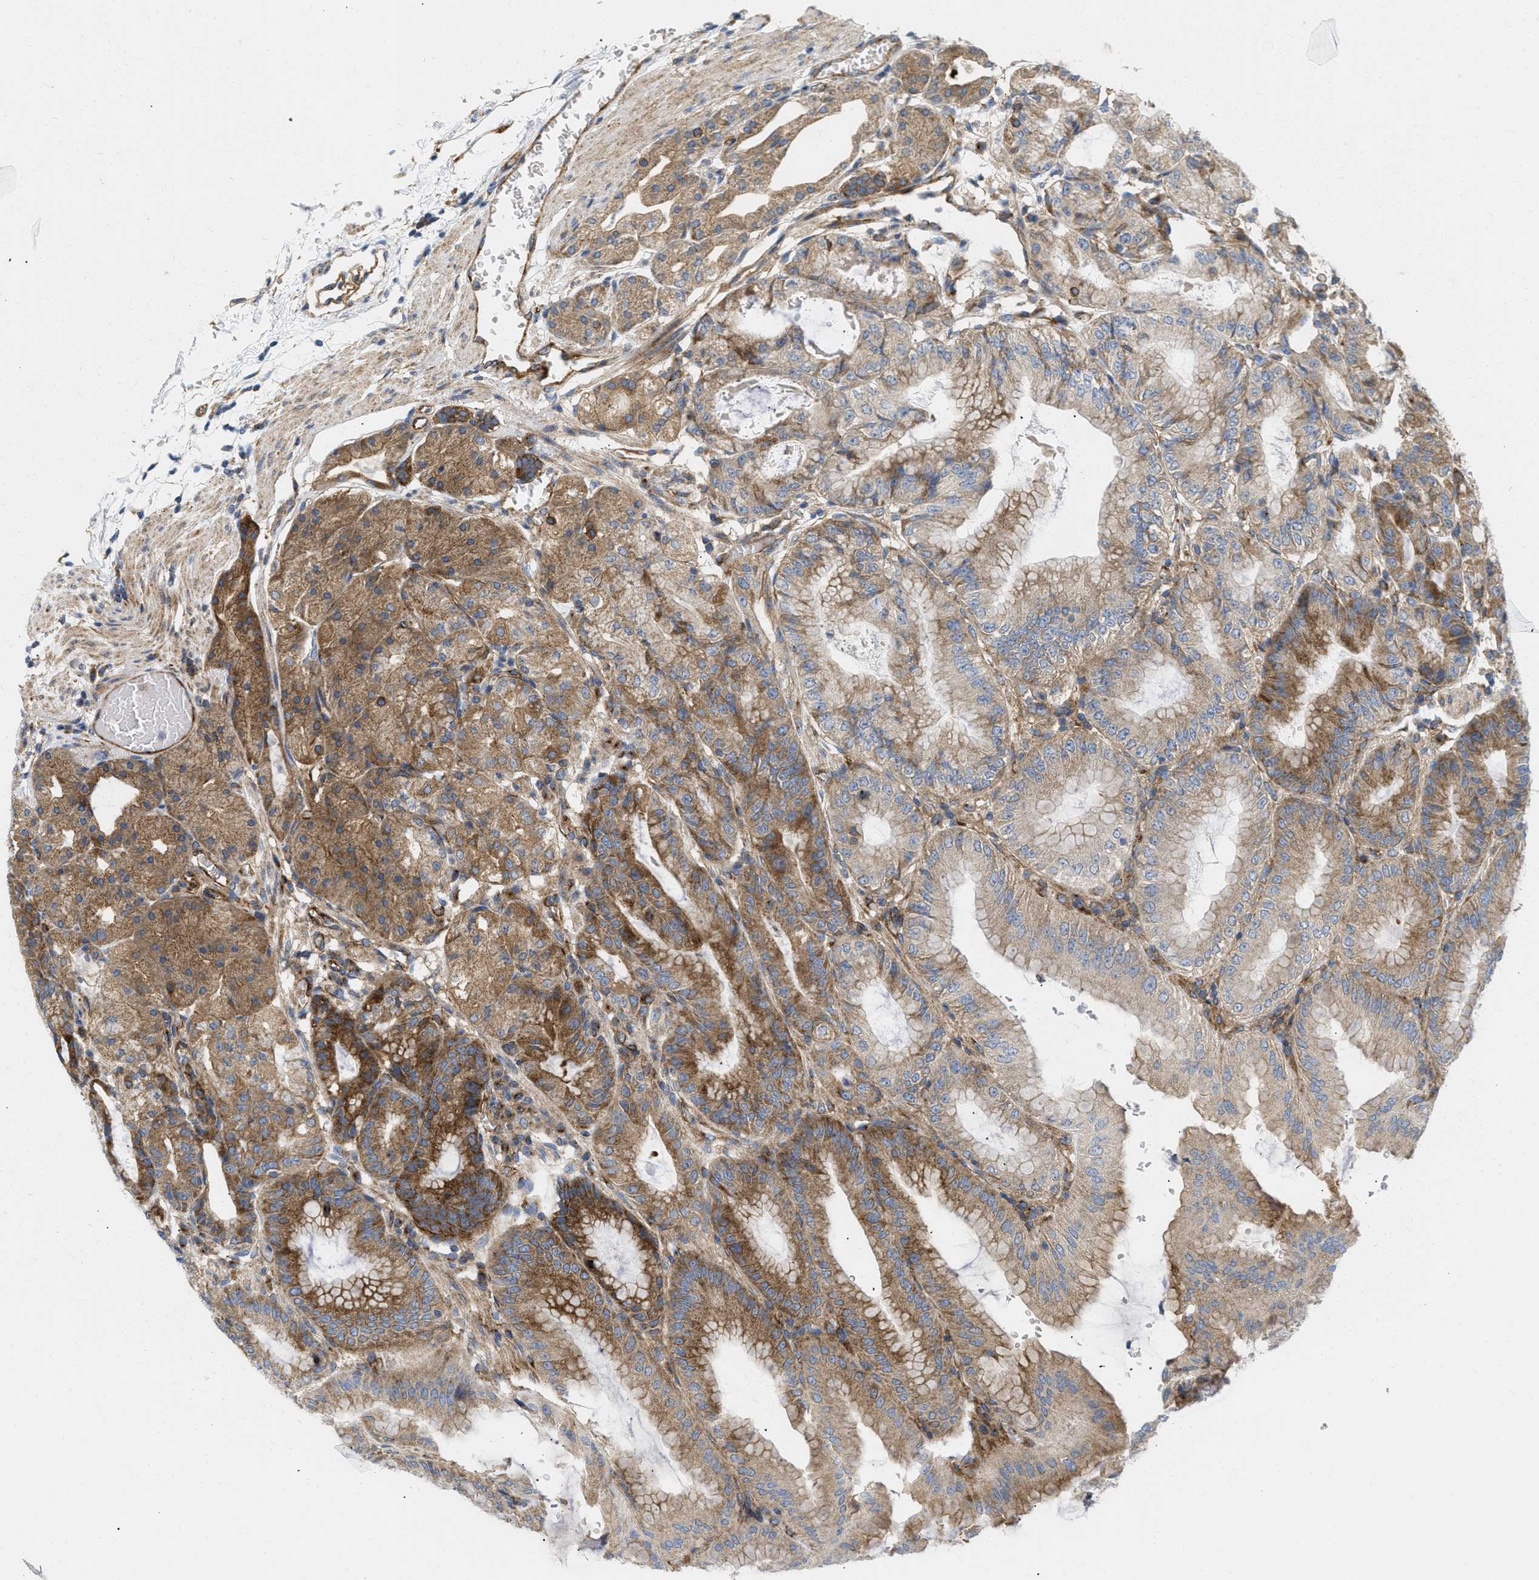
{"staining": {"intensity": "moderate", "quantity": ">75%", "location": "cytoplasmic/membranous"}, "tissue": "stomach", "cell_type": "Glandular cells", "image_type": "normal", "snomed": [{"axis": "morphology", "description": "Normal tissue, NOS"}, {"axis": "topography", "description": "Stomach, lower"}], "caption": "Immunohistochemistry image of normal stomach: stomach stained using immunohistochemistry (IHC) demonstrates medium levels of moderate protein expression localized specifically in the cytoplasmic/membranous of glandular cells, appearing as a cytoplasmic/membranous brown color.", "gene": "DCTN4", "patient": {"sex": "male", "age": 71}}